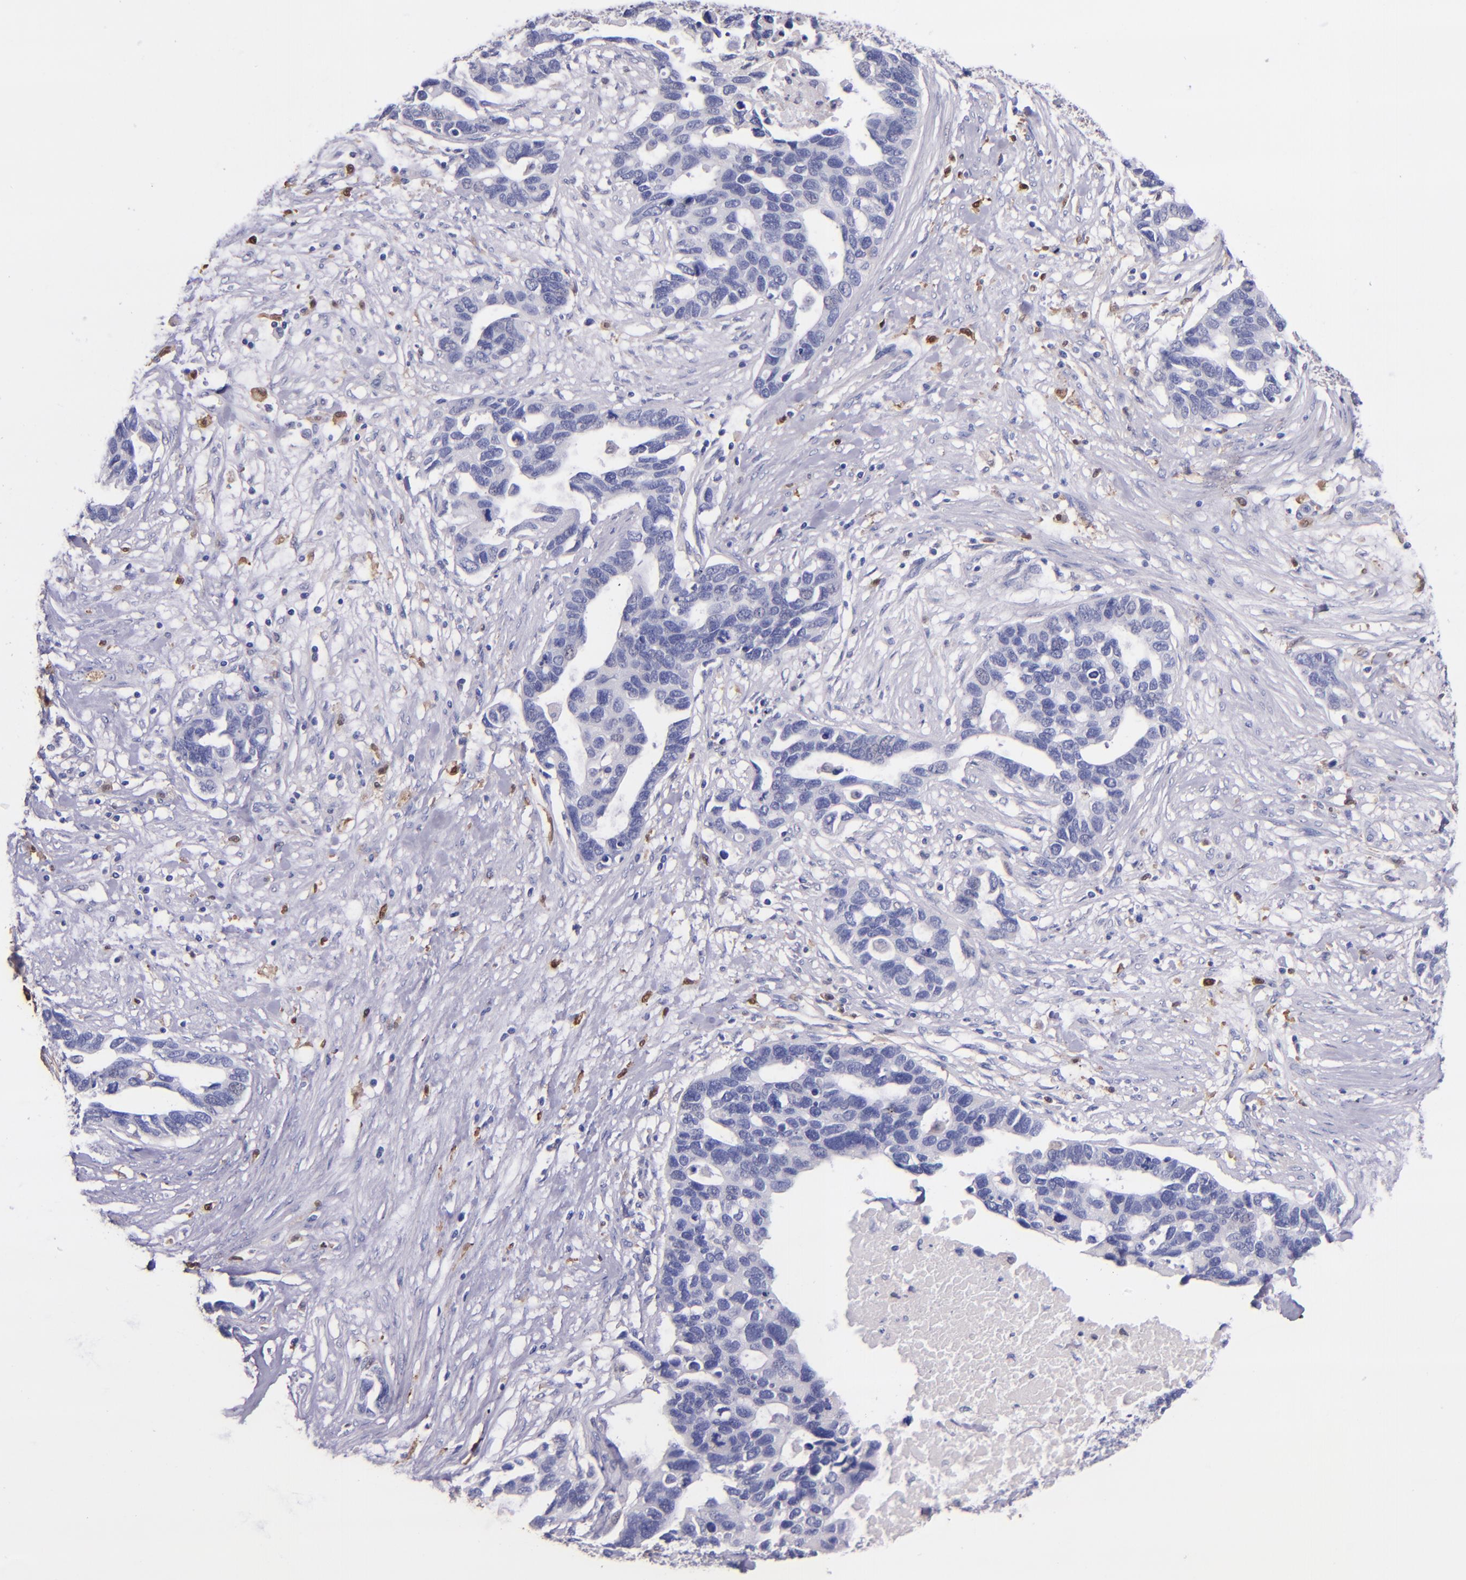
{"staining": {"intensity": "negative", "quantity": "none", "location": "none"}, "tissue": "ovarian cancer", "cell_type": "Tumor cells", "image_type": "cancer", "snomed": [{"axis": "morphology", "description": "Cystadenocarcinoma, serous, NOS"}, {"axis": "topography", "description": "Ovary"}], "caption": "Ovarian serous cystadenocarcinoma stained for a protein using IHC demonstrates no expression tumor cells.", "gene": "F13A1", "patient": {"sex": "female", "age": 54}}